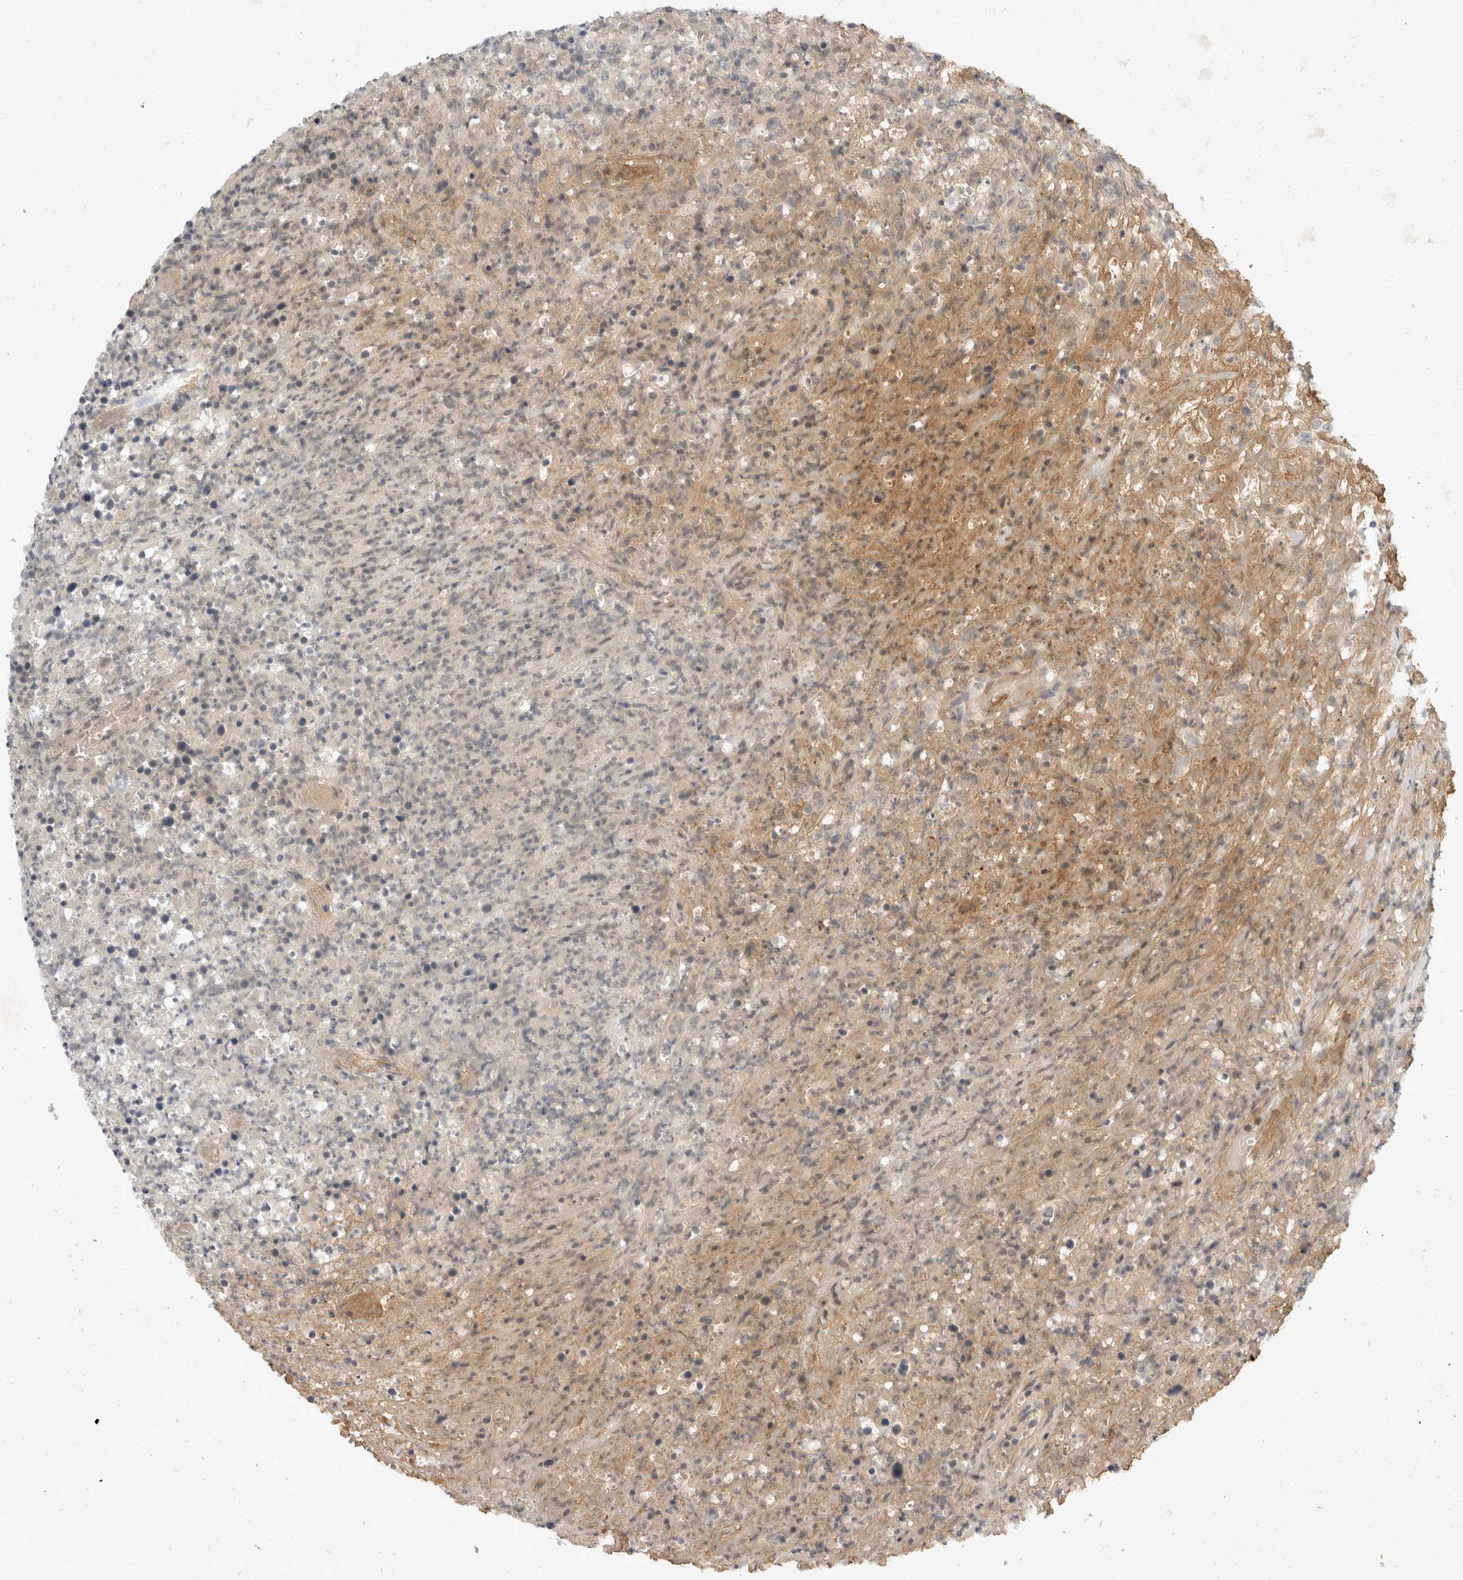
{"staining": {"intensity": "weak", "quantity": "<25%", "location": "cytoplasmic/membranous"}, "tissue": "lymphoma", "cell_type": "Tumor cells", "image_type": "cancer", "snomed": [{"axis": "morphology", "description": "Malignant lymphoma, non-Hodgkin's type, High grade"}, {"axis": "topography", "description": "Colon"}], "caption": "DAB (3,3'-diaminobenzidine) immunohistochemical staining of human high-grade malignant lymphoma, non-Hodgkin's type reveals no significant expression in tumor cells.", "gene": "TOM1L2", "patient": {"sex": "female", "age": 53}}